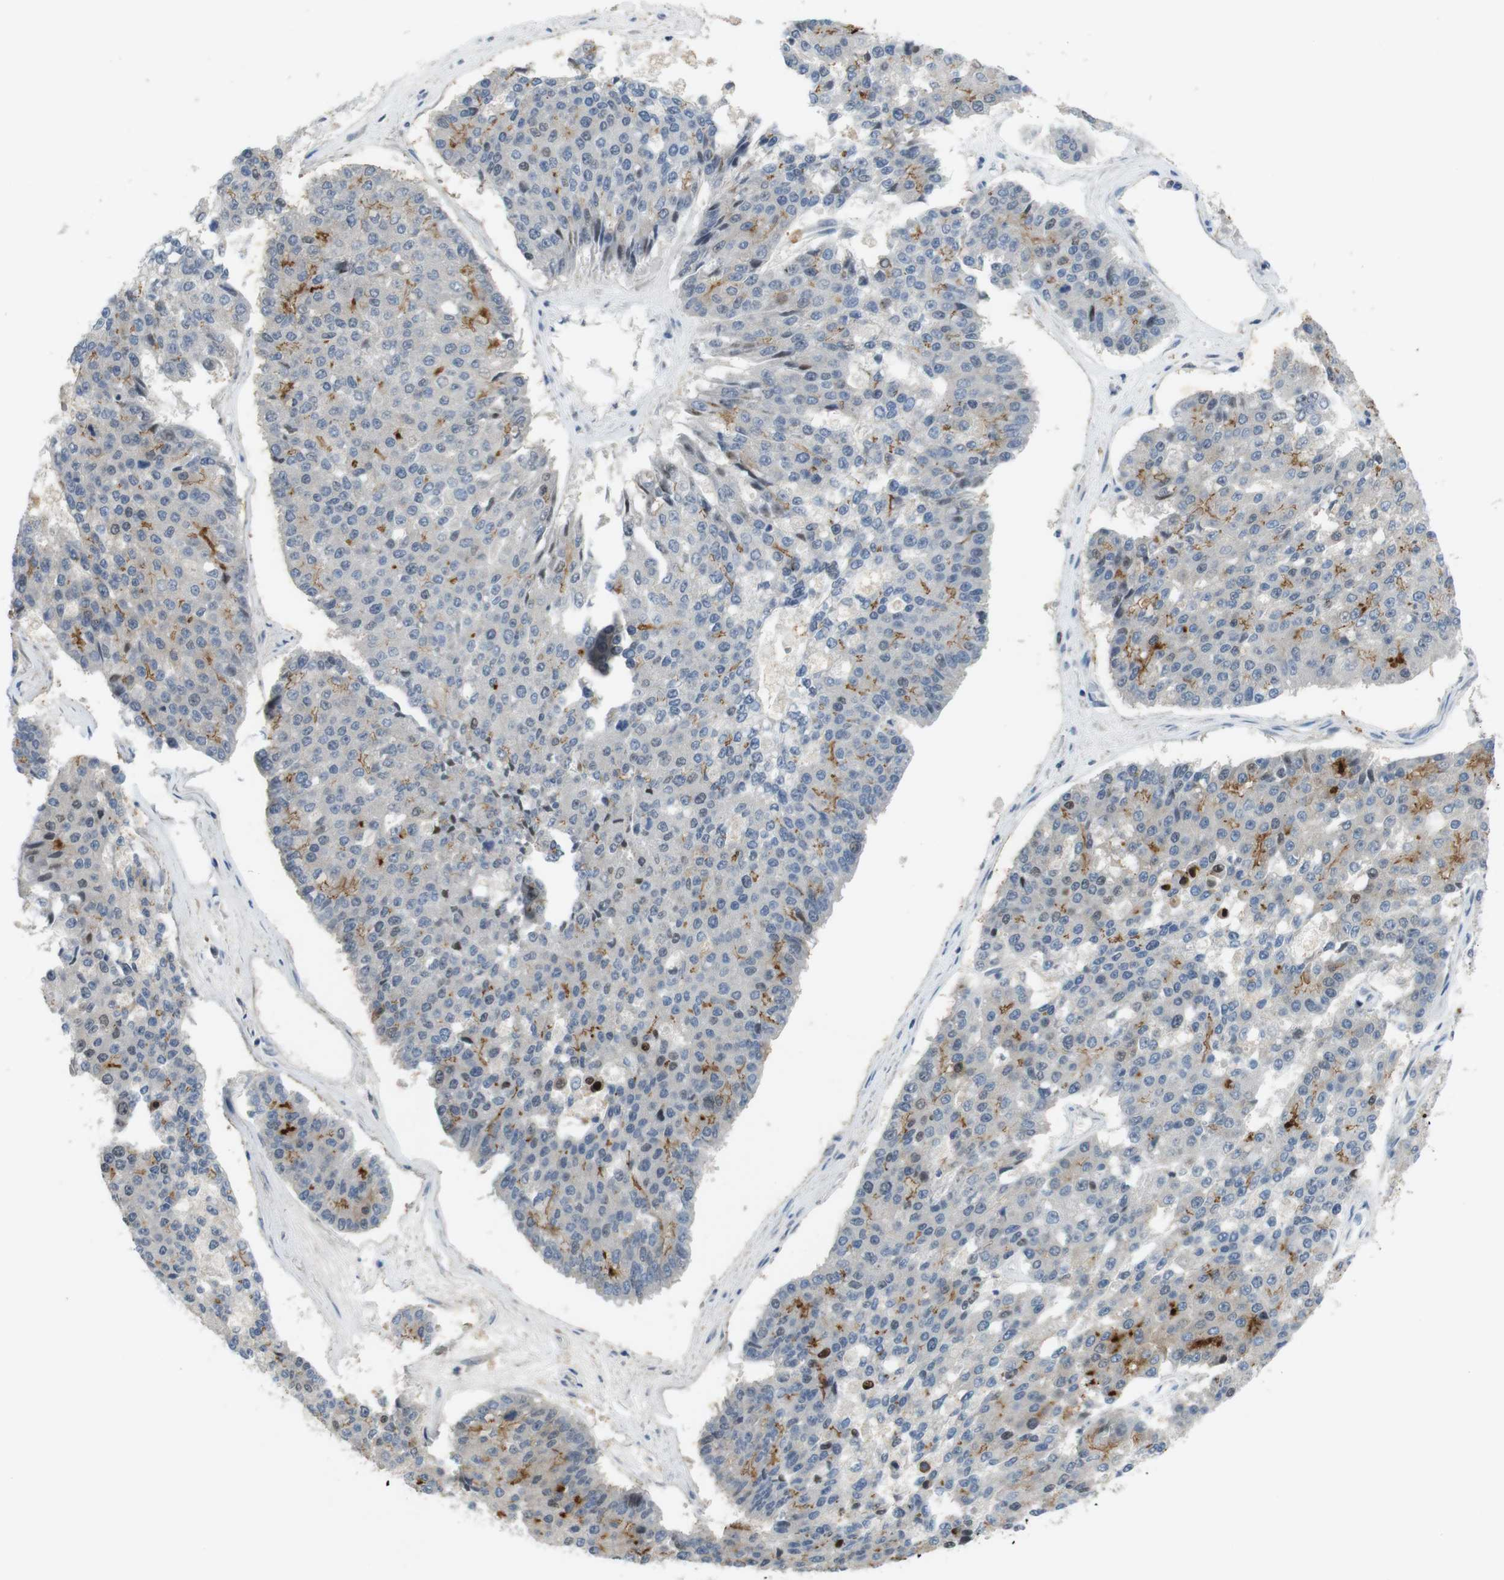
{"staining": {"intensity": "moderate", "quantity": "25%-75%", "location": "cytoplasmic/membranous"}, "tissue": "pancreatic cancer", "cell_type": "Tumor cells", "image_type": "cancer", "snomed": [{"axis": "morphology", "description": "Adenocarcinoma, NOS"}, {"axis": "topography", "description": "Pancreas"}], "caption": "This histopathology image exhibits IHC staining of pancreatic adenocarcinoma, with medium moderate cytoplasmic/membranous staining in about 25%-75% of tumor cells.", "gene": "TJP3", "patient": {"sex": "male", "age": 50}}